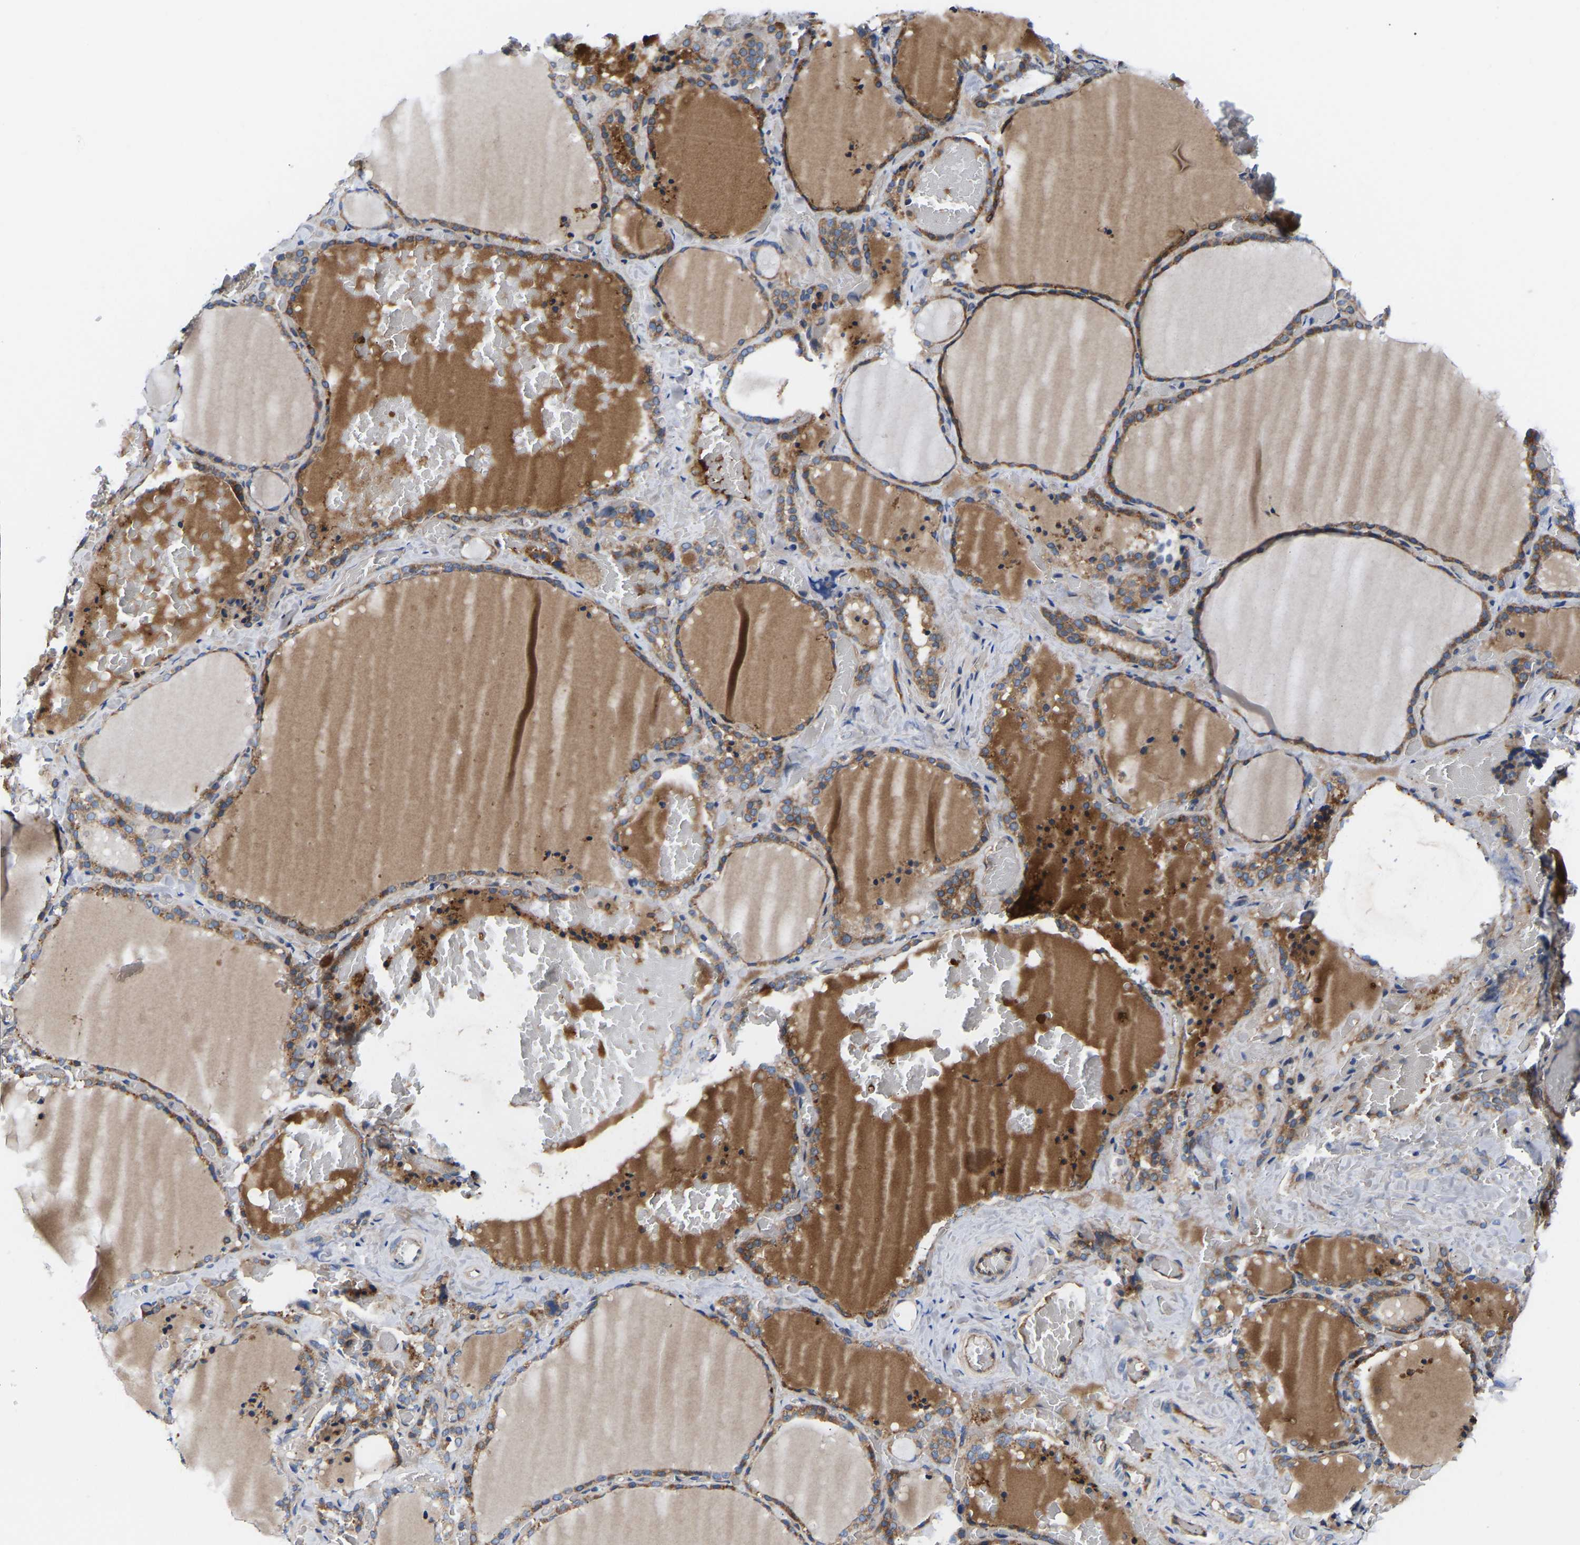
{"staining": {"intensity": "moderate", "quantity": ">75%", "location": "cytoplasmic/membranous"}, "tissue": "thyroid gland", "cell_type": "Glandular cells", "image_type": "normal", "snomed": [{"axis": "morphology", "description": "Normal tissue, NOS"}, {"axis": "topography", "description": "Thyroid gland"}], "caption": "Immunohistochemical staining of benign human thyroid gland demonstrates moderate cytoplasmic/membranous protein positivity in approximately >75% of glandular cells.", "gene": "AIMP2", "patient": {"sex": "female", "age": 22}}